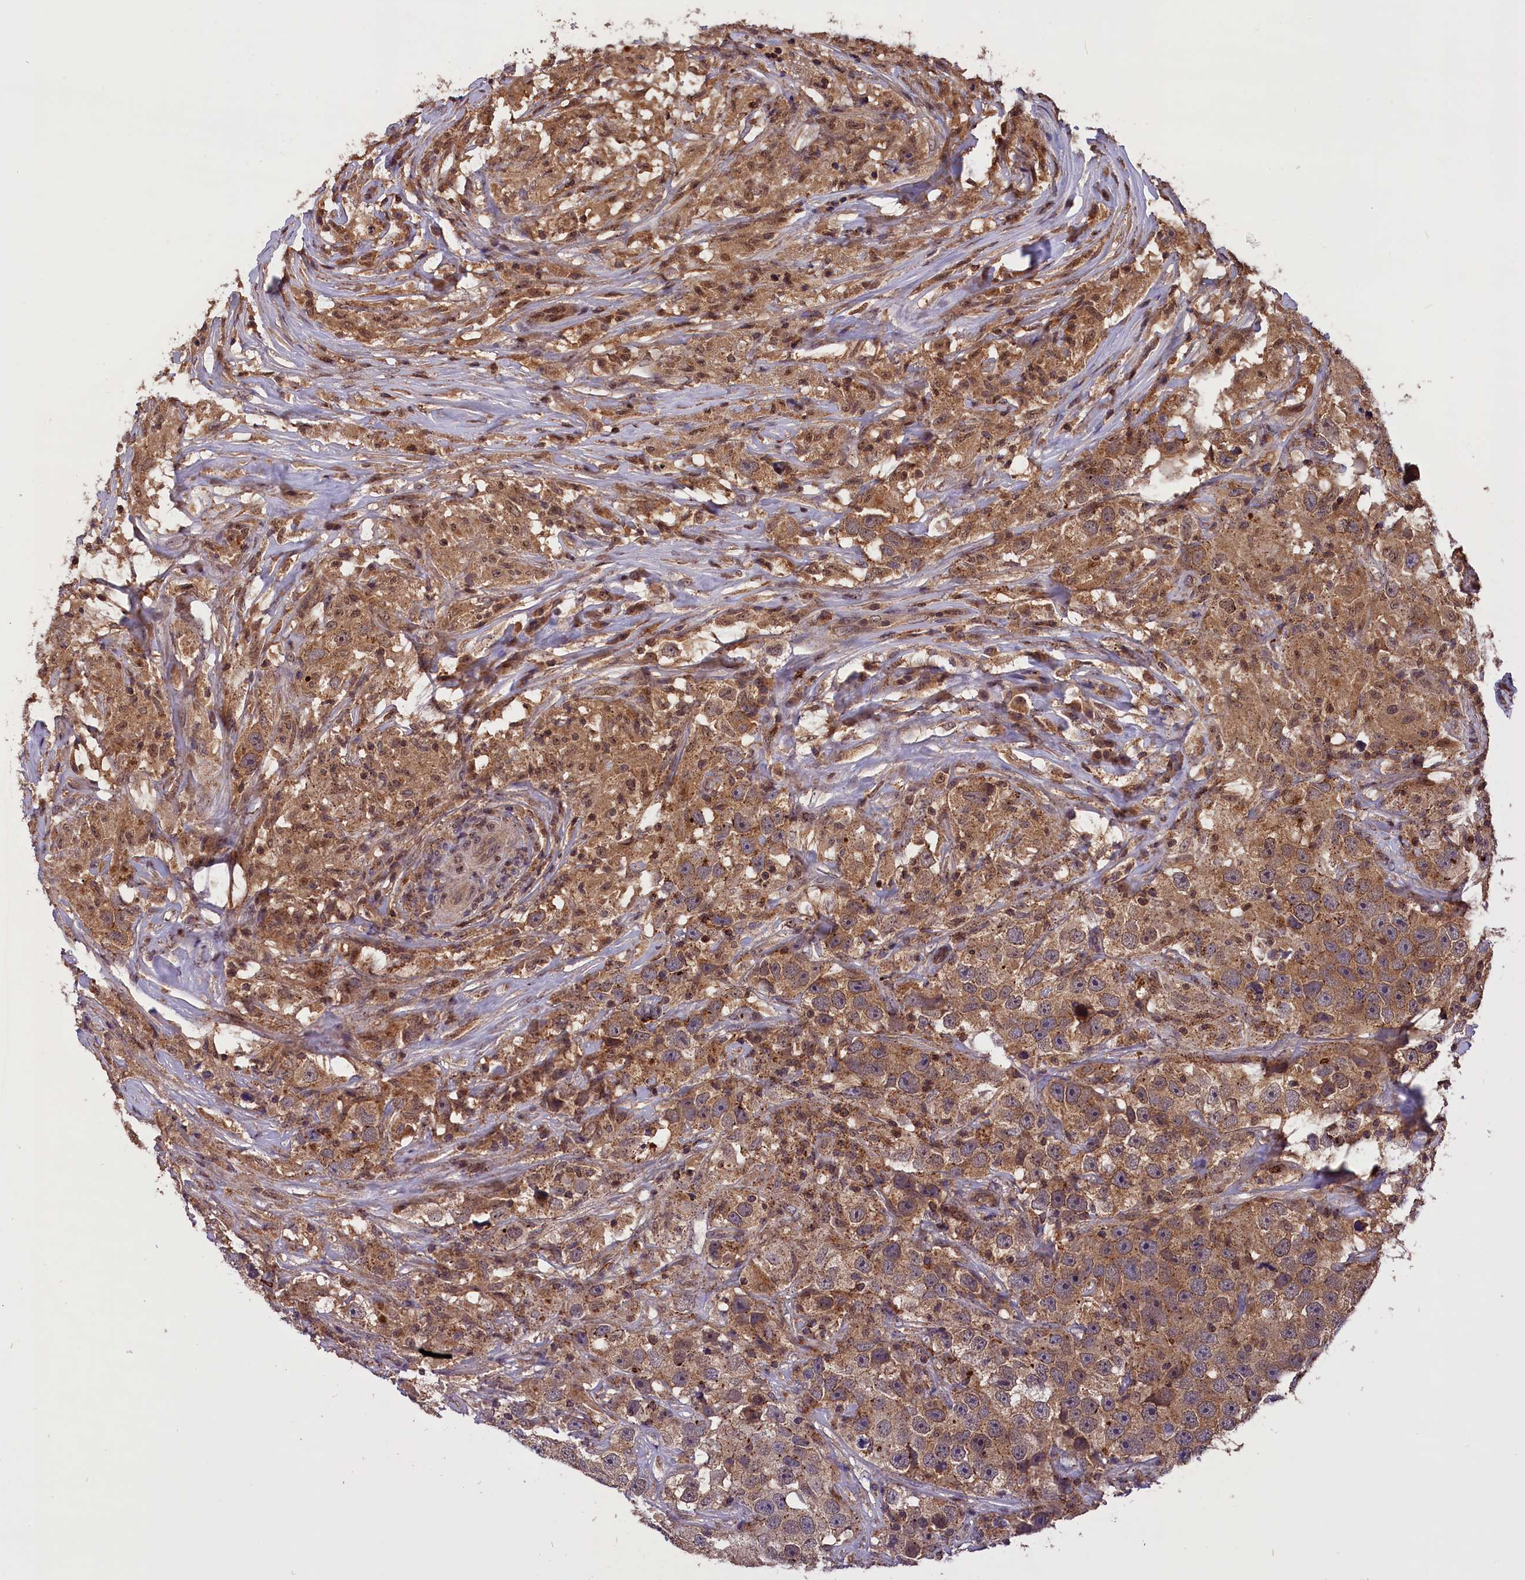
{"staining": {"intensity": "moderate", "quantity": ">75%", "location": "cytoplasmic/membranous"}, "tissue": "testis cancer", "cell_type": "Tumor cells", "image_type": "cancer", "snomed": [{"axis": "morphology", "description": "Seminoma, NOS"}, {"axis": "topography", "description": "Testis"}], "caption": "The immunohistochemical stain labels moderate cytoplasmic/membranous expression in tumor cells of seminoma (testis) tissue. The staining was performed using DAB to visualize the protein expression in brown, while the nuclei were stained in blue with hematoxylin (Magnification: 20x).", "gene": "IST1", "patient": {"sex": "male", "age": 49}}